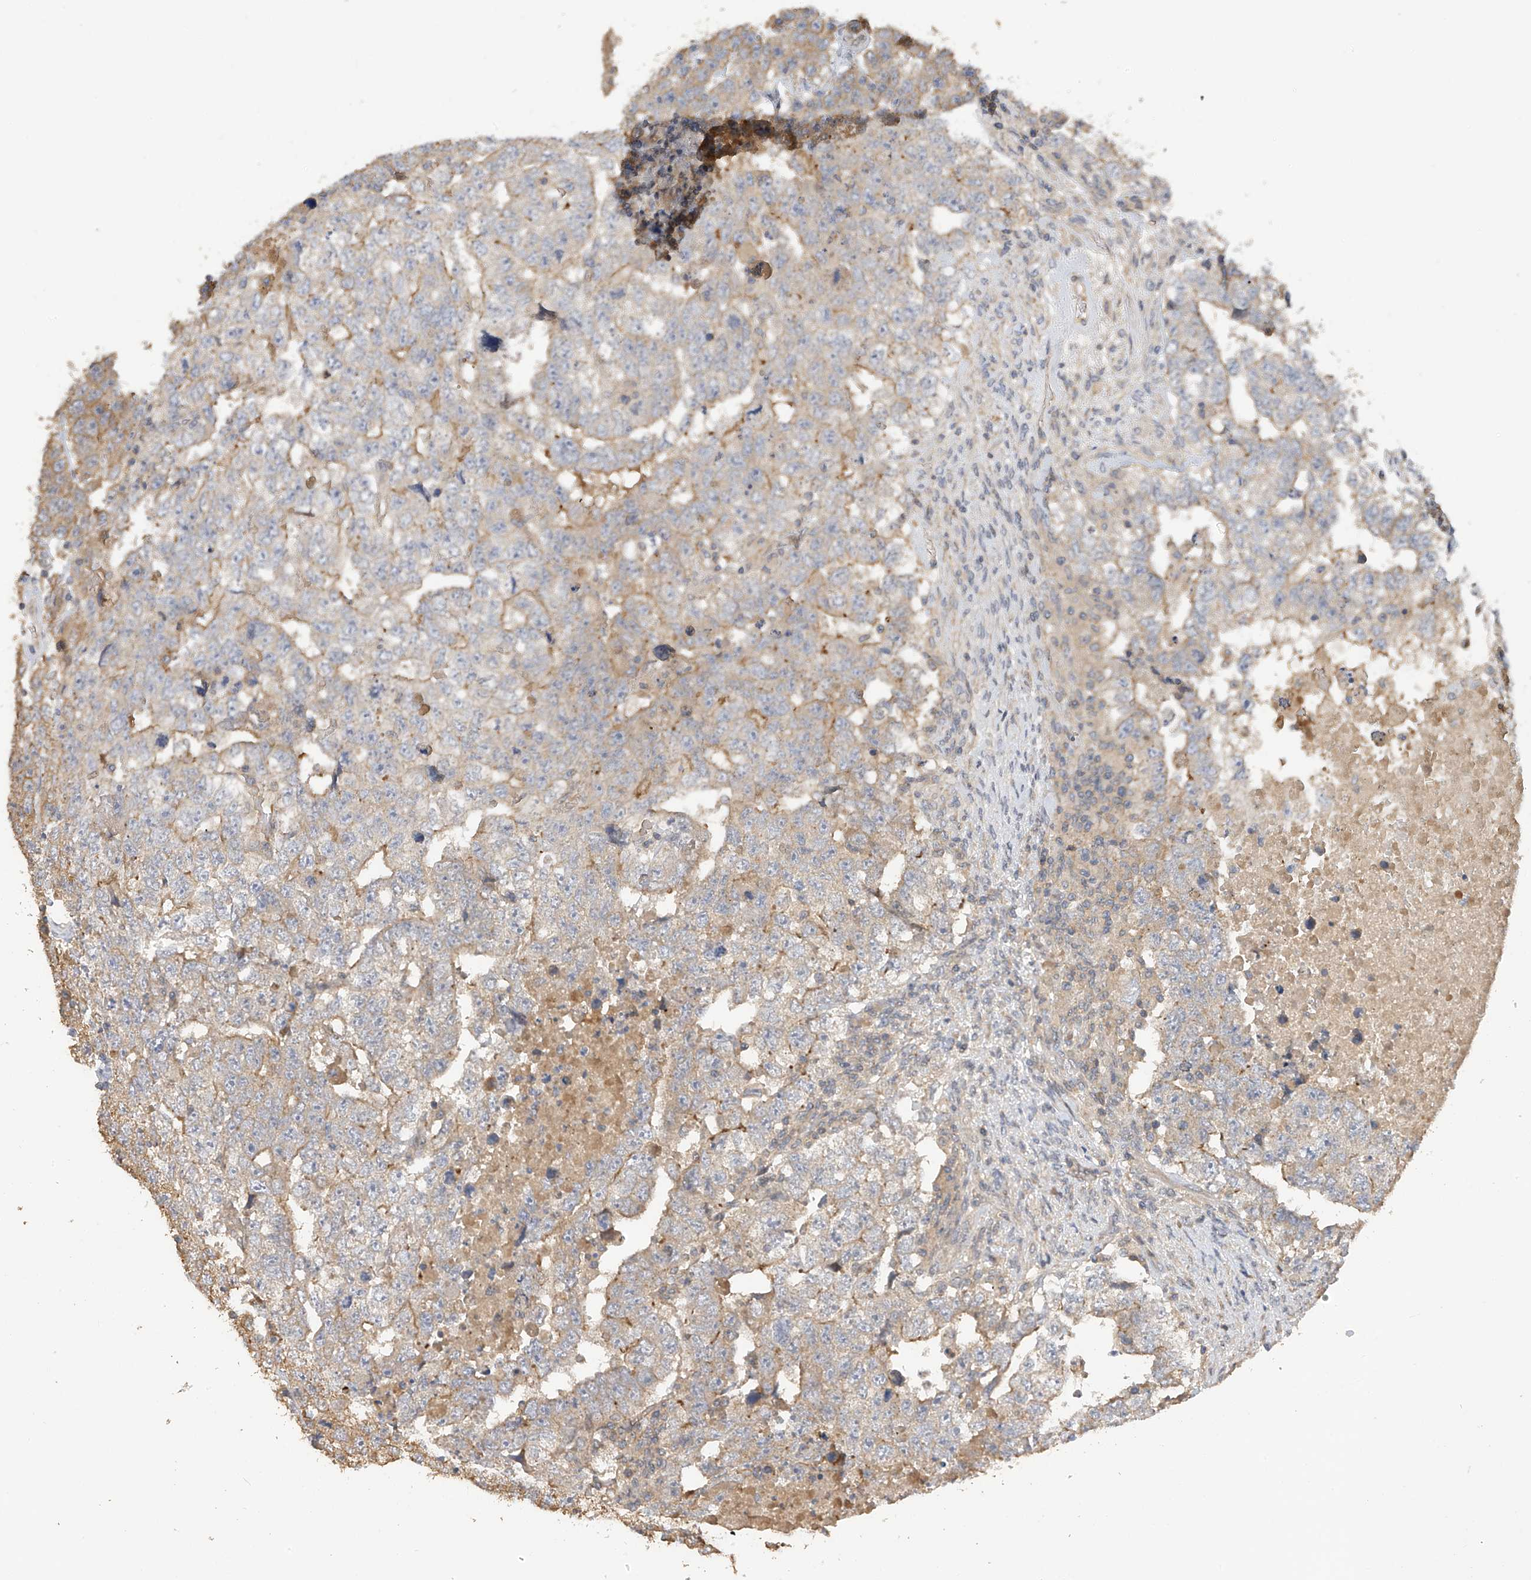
{"staining": {"intensity": "weak", "quantity": "25%-75%", "location": "cytoplasmic/membranous"}, "tissue": "testis cancer", "cell_type": "Tumor cells", "image_type": "cancer", "snomed": [{"axis": "morphology", "description": "Carcinoma, Embryonal, NOS"}, {"axis": "topography", "description": "Testis"}], "caption": "IHC of human testis cancer (embryonal carcinoma) demonstrates low levels of weak cytoplasmic/membranous staining in approximately 25%-75% of tumor cells.", "gene": "REC8", "patient": {"sex": "male", "age": 36}}